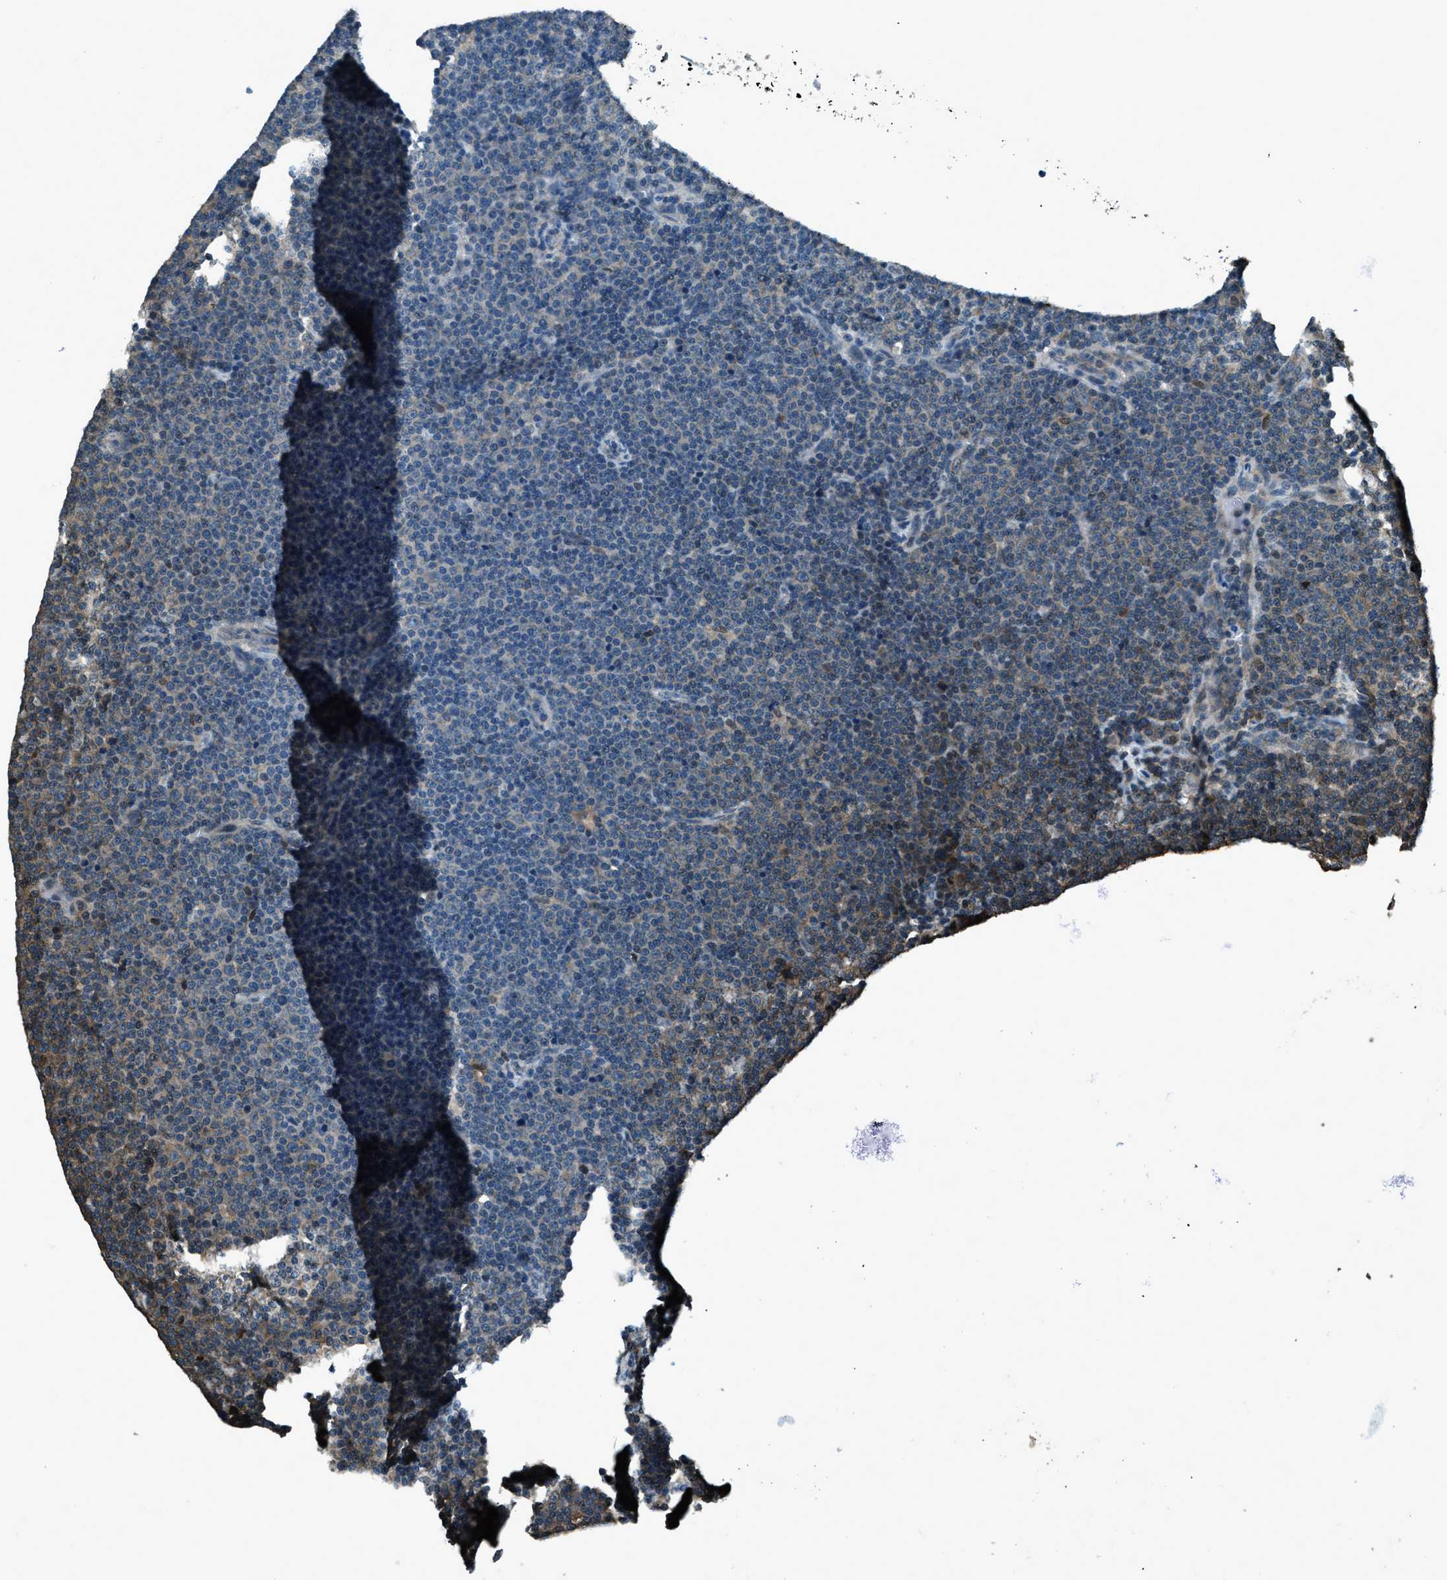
{"staining": {"intensity": "weak", "quantity": "<25%", "location": "cytoplasmic/membranous"}, "tissue": "lymphoma", "cell_type": "Tumor cells", "image_type": "cancer", "snomed": [{"axis": "morphology", "description": "Malignant lymphoma, non-Hodgkin's type, Low grade"}, {"axis": "topography", "description": "Lymph node"}], "caption": "An IHC photomicrograph of lymphoma is shown. There is no staining in tumor cells of lymphoma. (IHC, brightfield microscopy, high magnification).", "gene": "TRIM4", "patient": {"sex": "female", "age": 67}}